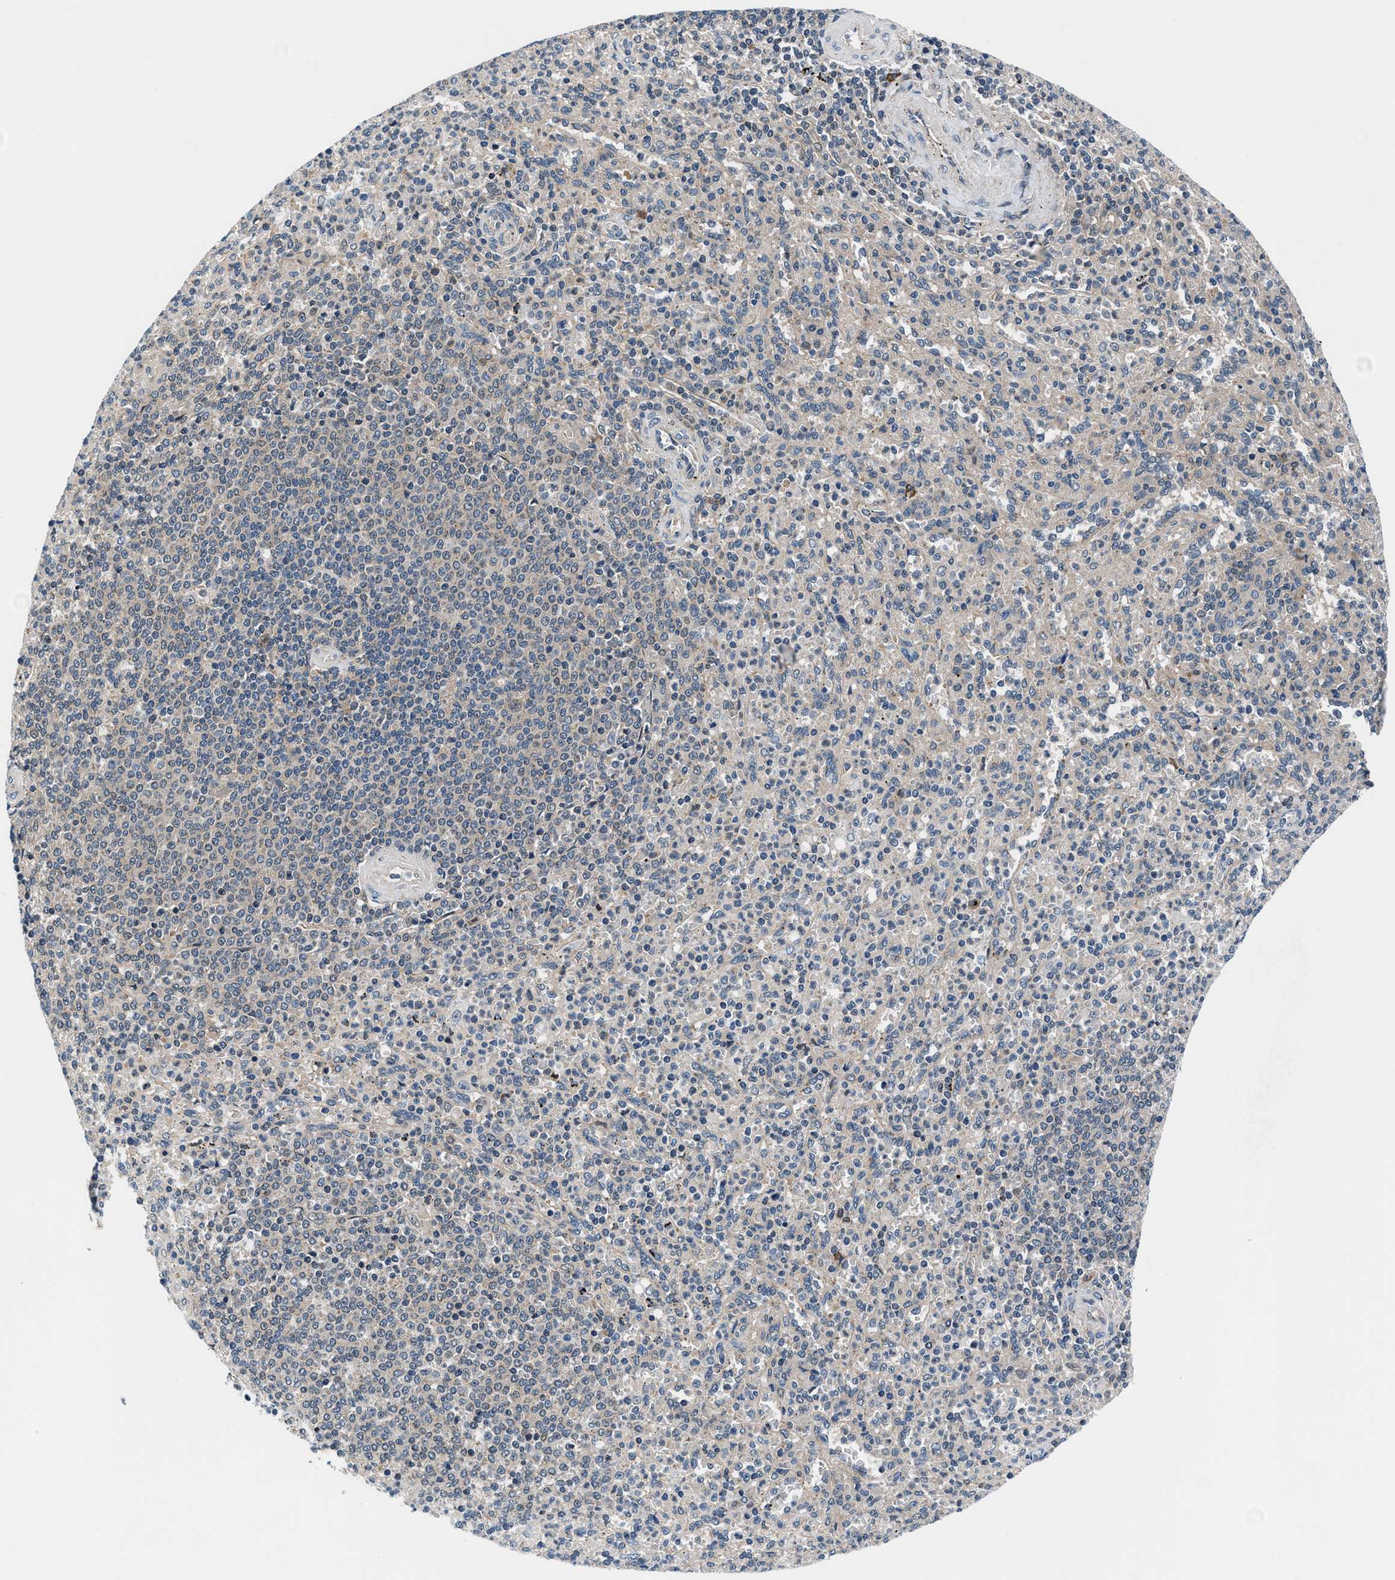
{"staining": {"intensity": "weak", "quantity": "<25%", "location": "cytoplasmic/membranous"}, "tissue": "spleen", "cell_type": "Cells in red pulp", "image_type": "normal", "snomed": [{"axis": "morphology", "description": "Normal tissue, NOS"}, {"axis": "topography", "description": "Spleen"}], "caption": "The IHC image has no significant expression in cells in red pulp of spleen.", "gene": "PRPSAP2", "patient": {"sex": "male", "age": 36}}